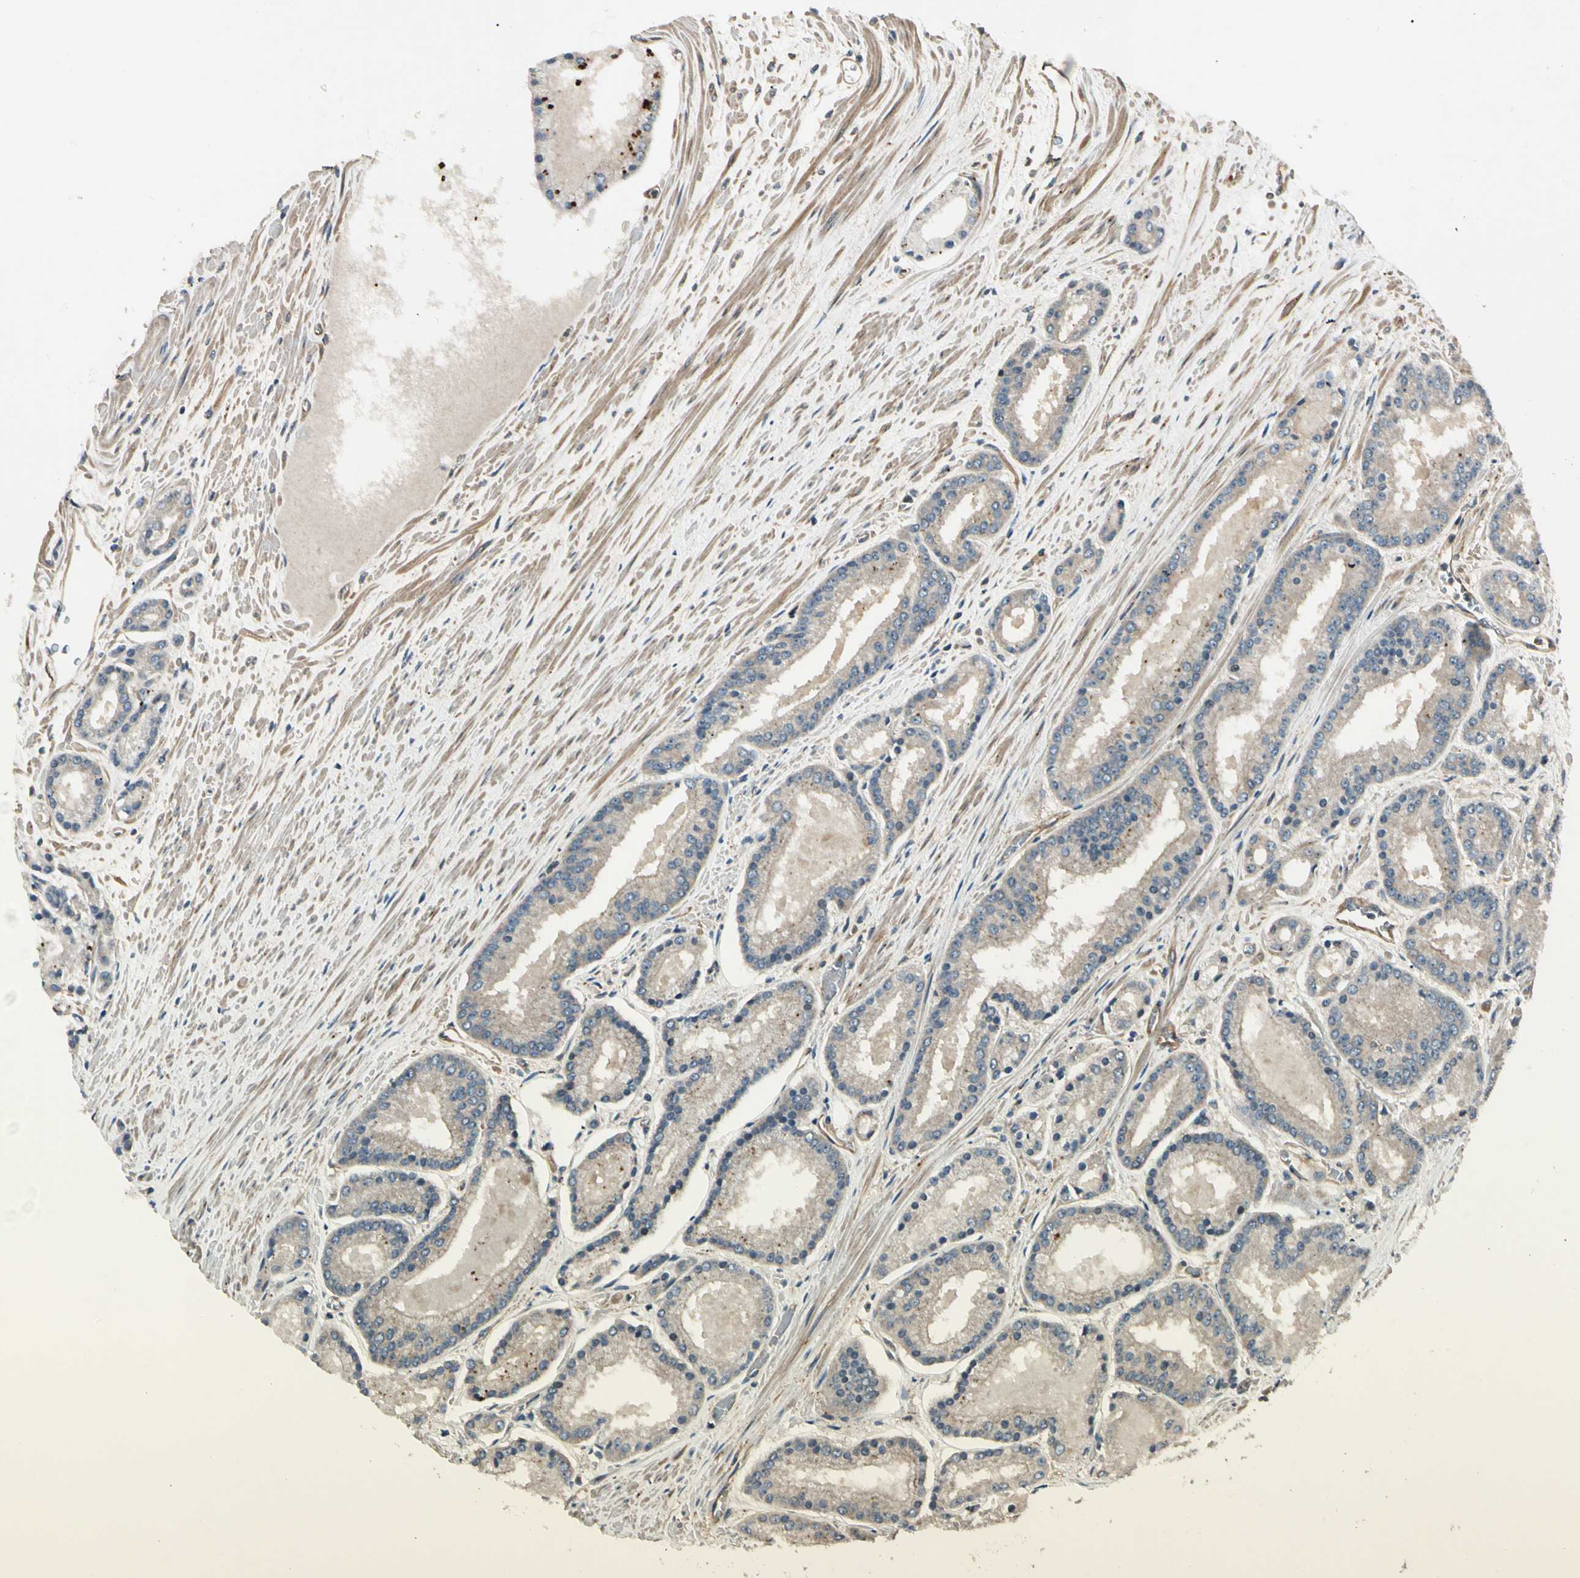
{"staining": {"intensity": "negative", "quantity": "none", "location": "none"}, "tissue": "prostate cancer", "cell_type": "Tumor cells", "image_type": "cancer", "snomed": [{"axis": "morphology", "description": "Adenocarcinoma, Low grade"}, {"axis": "topography", "description": "Prostate"}], "caption": "Immunohistochemical staining of low-grade adenocarcinoma (prostate) reveals no significant positivity in tumor cells. Nuclei are stained in blue.", "gene": "ROCK2", "patient": {"sex": "male", "age": 59}}